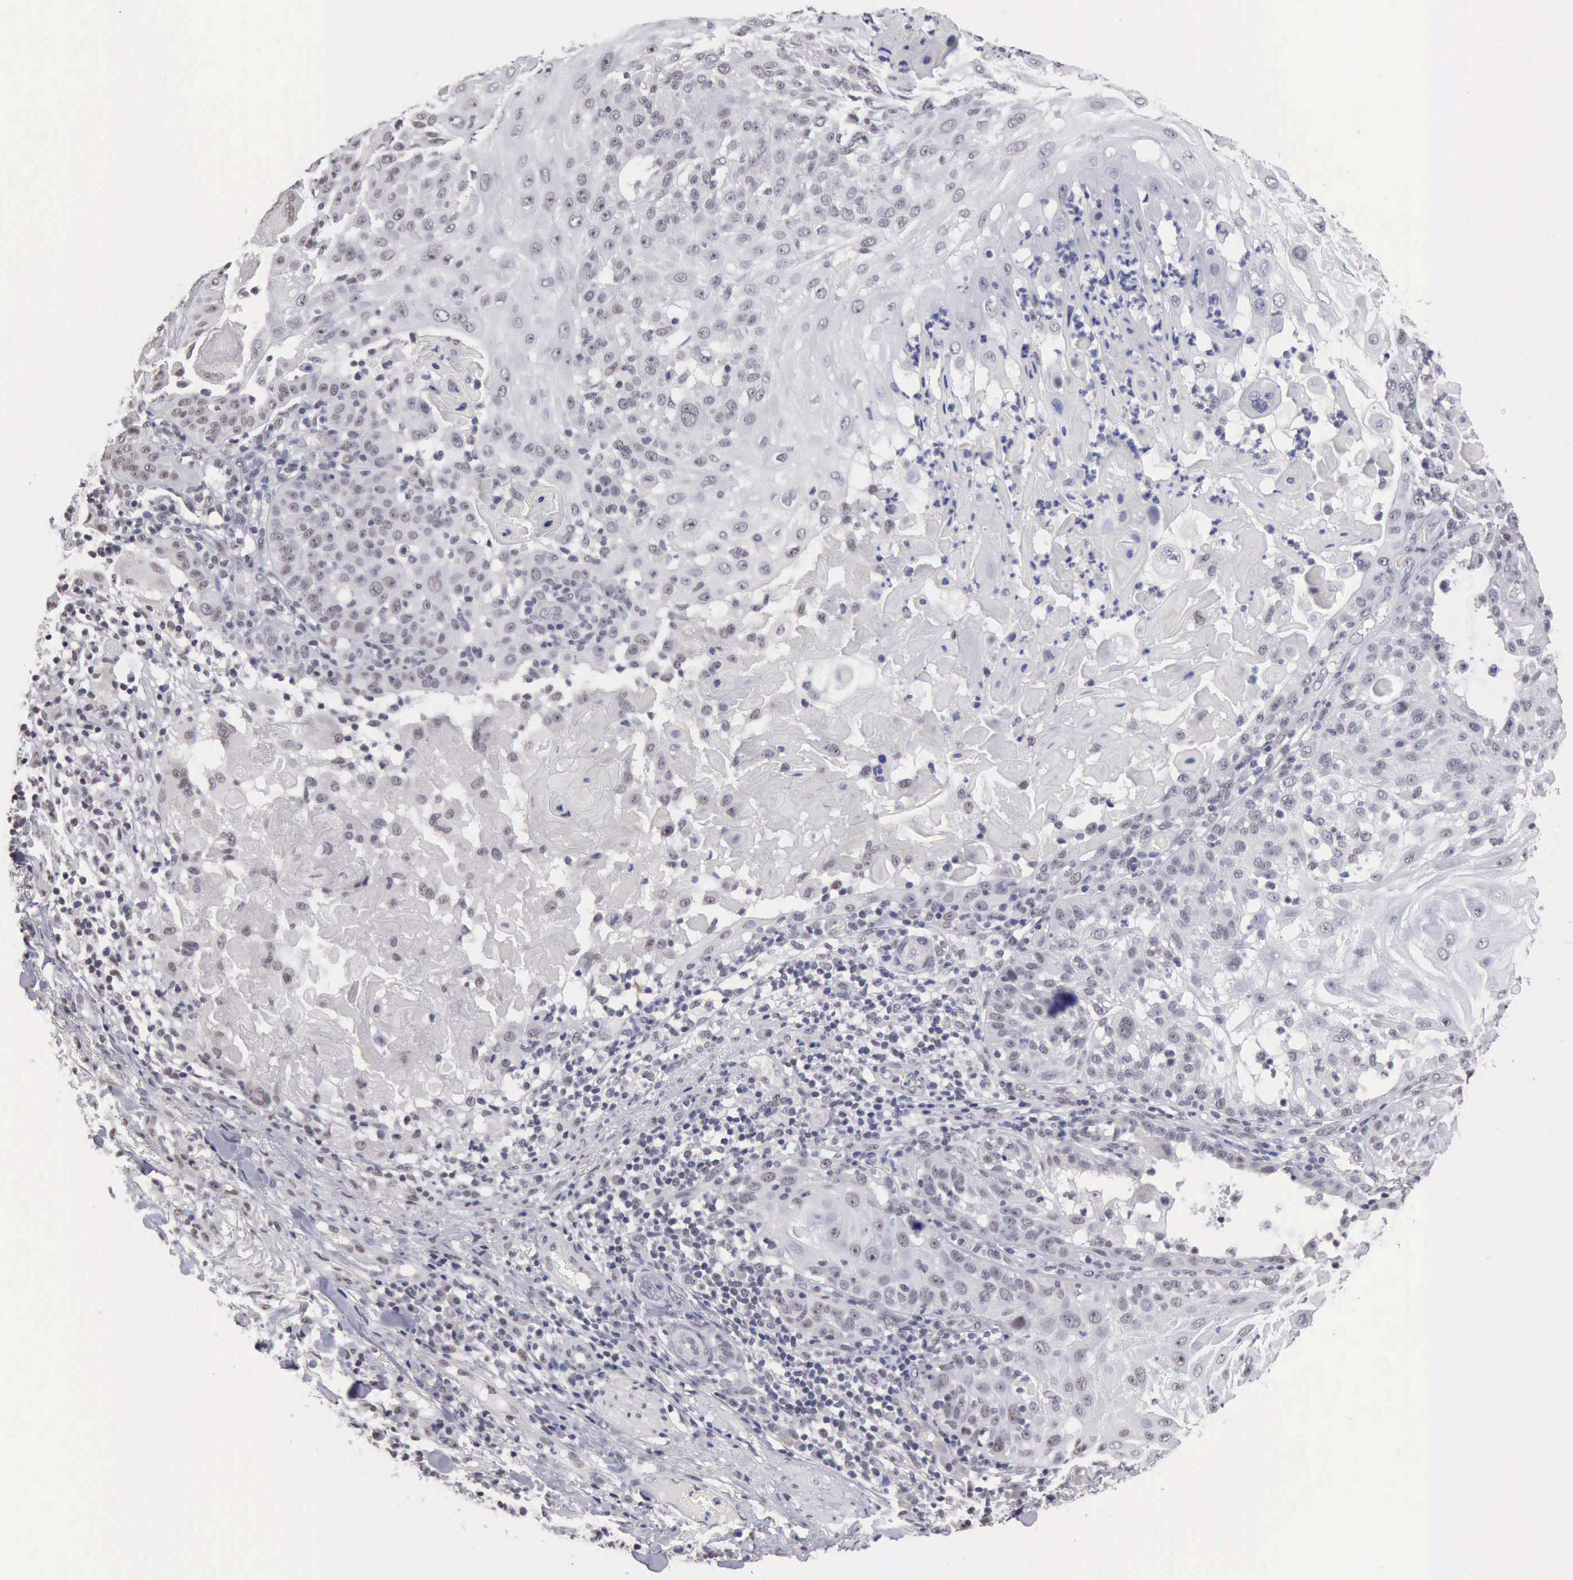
{"staining": {"intensity": "negative", "quantity": "none", "location": "none"}, "tissue": "skin cancer", "cell_type": "Tumor cells", "image_type": "cancer", "snomed": [{"axis": "morphology", "description": "Squamous cell carcinoma, NOS"}, {"axis": "topography", "description": "Skin"}], "caption": "Immunohistochemical staining of human skin squamous cell carcinoma reveals no significant positivity in tumor cells.", "gene": "TAF1", "patient": {"sex": "female", "age": 89}}